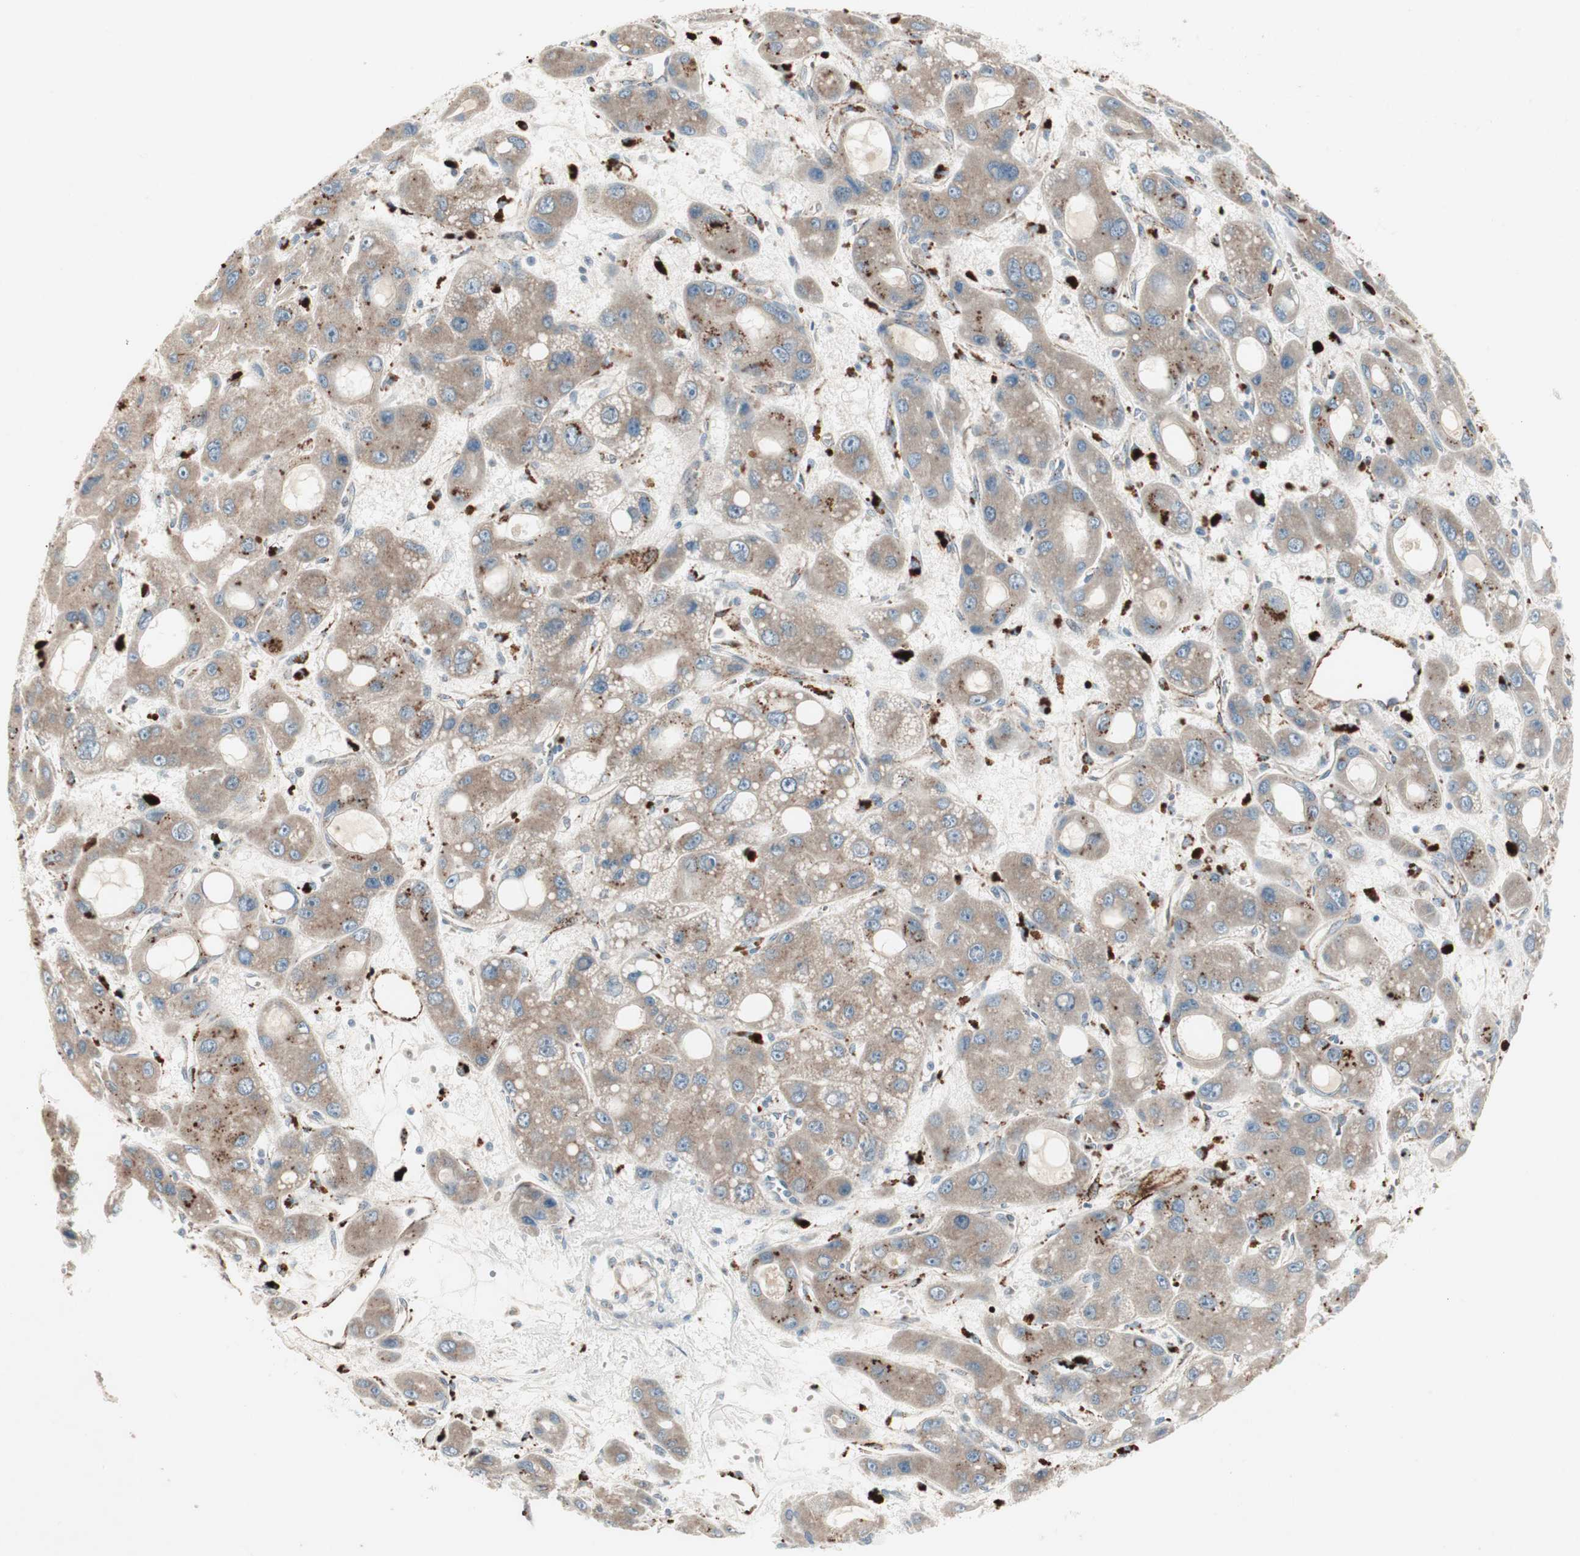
{"staining": {"intensity": "moderate", "quantity": ">75%", "location": "cytoplasmic/membranous"}, "tissue": "liver cancer", "cell_type": "Tumor cells", "image_type": "cancer", "snomed": [{"axis": "morphology", "description": "Carcinoma, Hepatocellular, NOS"}, {"axis": "topography", "description": "Liver"}], "caption": "Liver cancer was stained to show a protein in brown. There is medium levels of moderate cytoplasmic/membranous positivity in about >75% of tumor cells.", "gene": "FGFR4", "patient": {"sex": "male", "age": 55}}